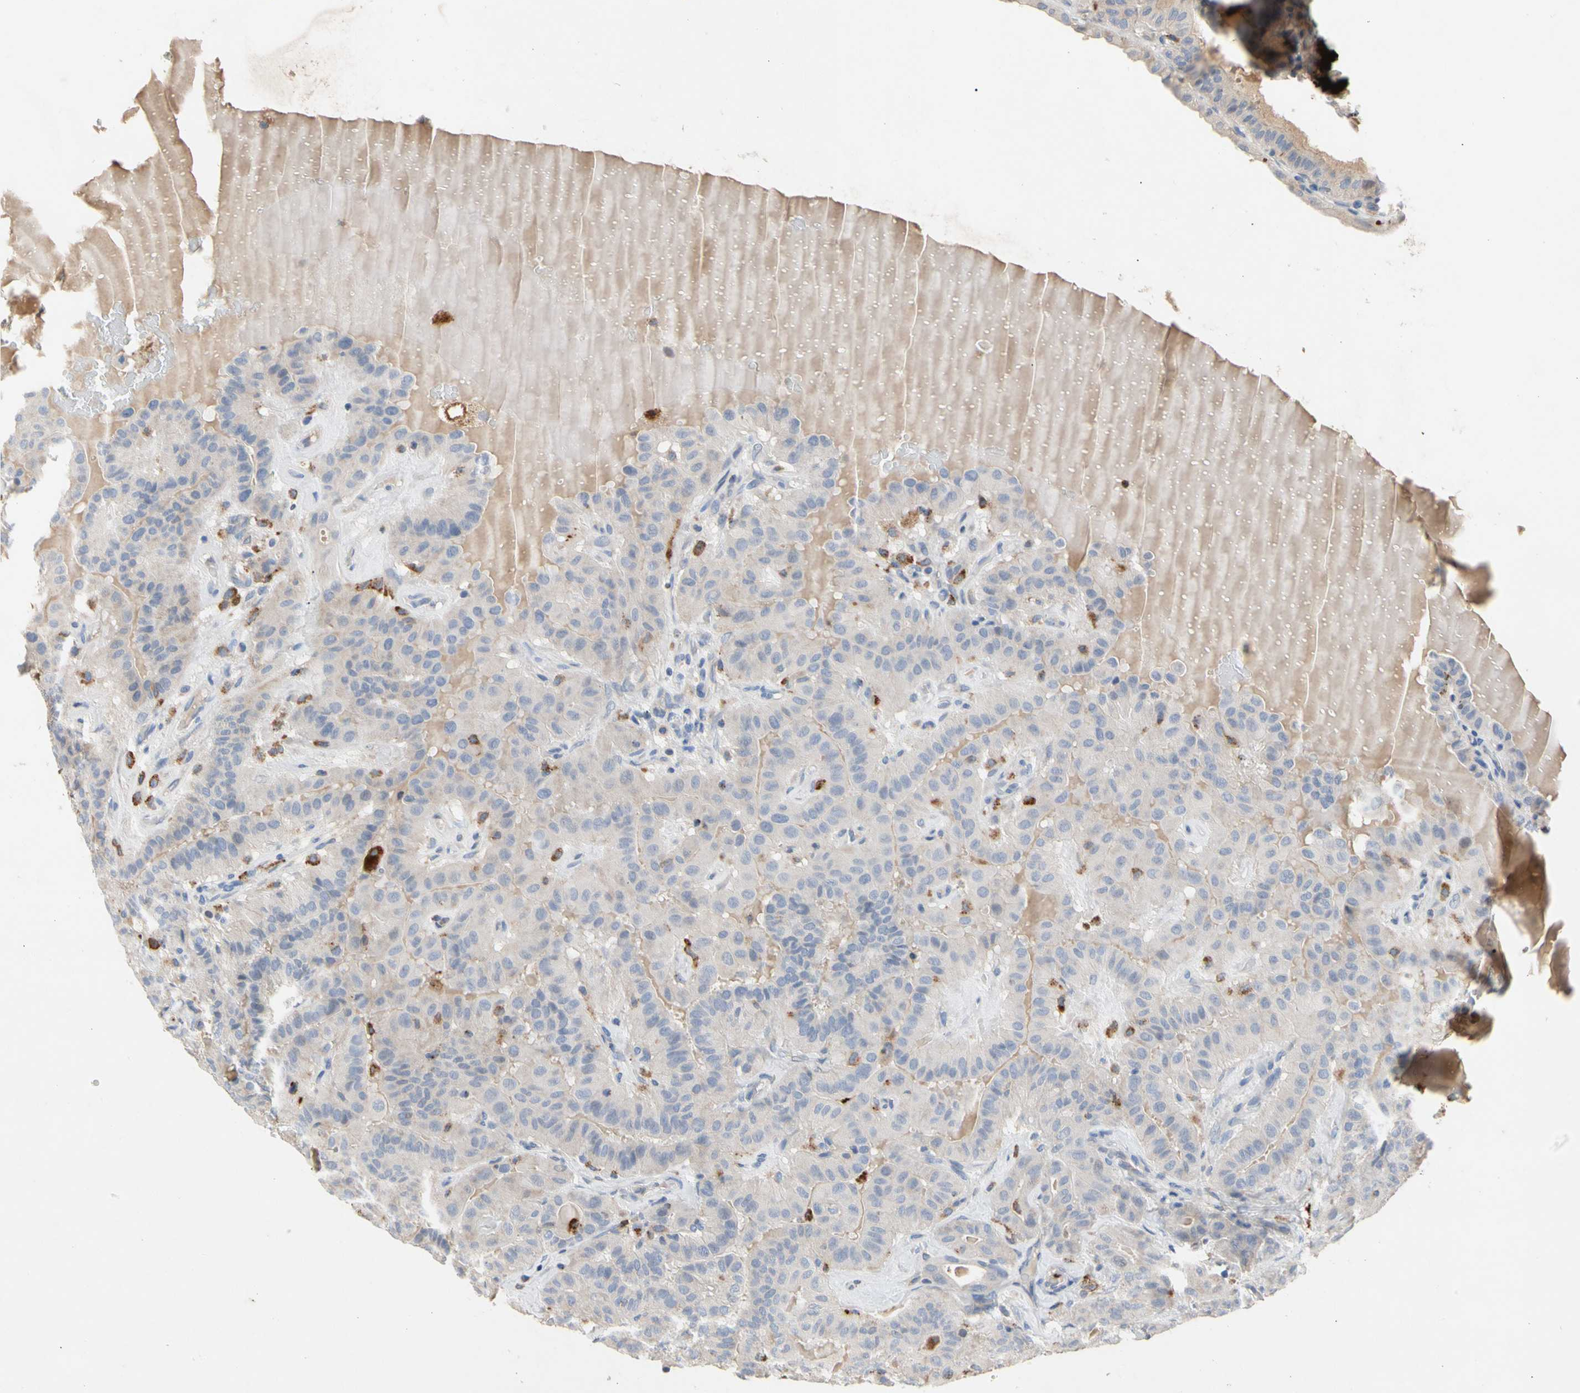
{"staining": {"intensity": "weak", "quantity": "<25%", "location": "cytoplasmic/membranous"}, "tissue": "thyroid cancer", "cell_type": "Tumor cells", "image_type": "cancer", "snomed": [{"axis": "morphology", "description": "Papillary adenocarcinoma, NOS"}, {"axis": "topography", "description": "Thyroid gland"}], "caption": "Thyroid papillary adenocarcinoma was stained to show a protein in brown. There is no significant staining in tumor cells. Nuclei are stained in blue.", "gene": "ADA2", "patient": {"sex": "male", "age": 77}}